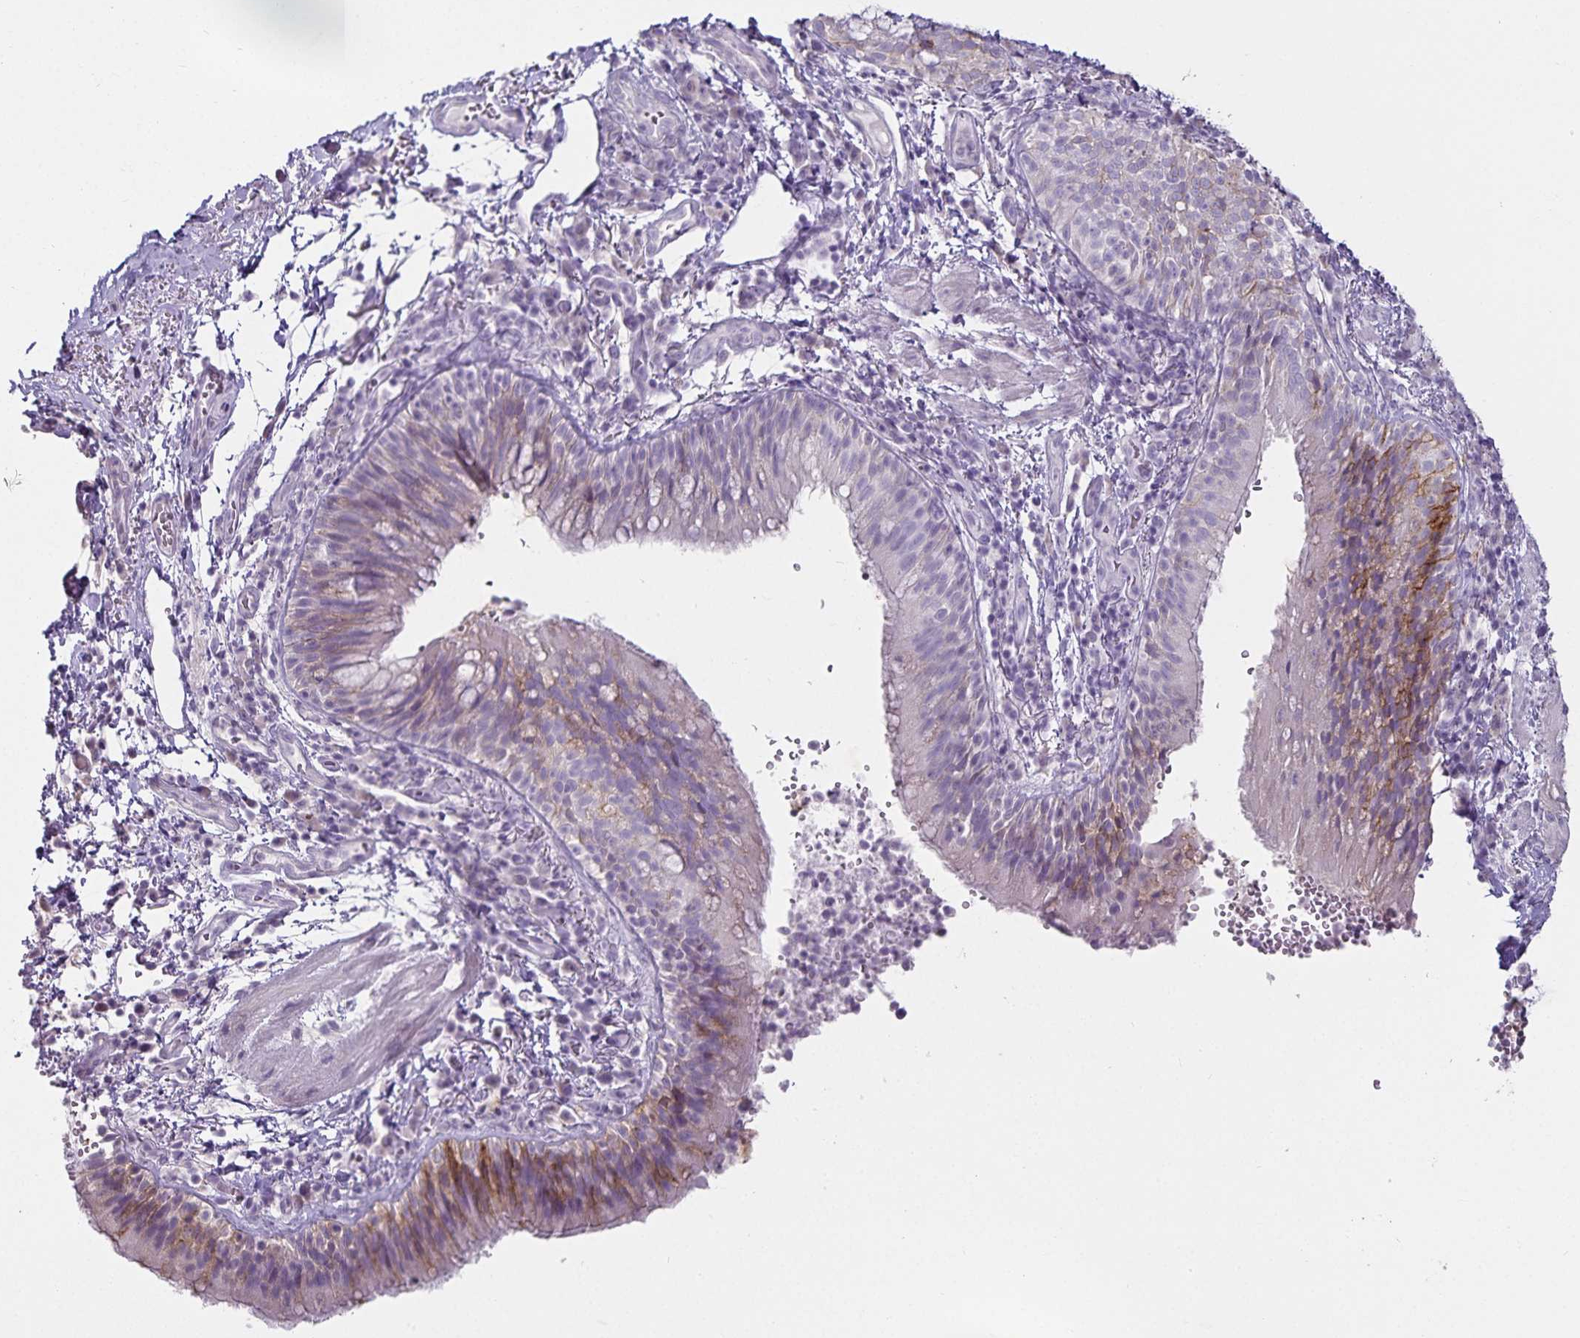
{"staining": {"intensity": "weak", "quantity": "<25%", "location": "cytoplasmic/membranous"}, "tissue": "bronchus", "cell_type": "Respiratory epithelial cells", "image_type": "normal", "snomed": [{"axis": "morphology", "description": "Normal tissue, NOS"}, {"axis": "topography", "description": "Lymph node"}, {"axis": "topography", "description": "Bronchus"}], "caption": "The histopathology image exhibits no significant expression in respiratory epithelial cells of bronchus. (IHC, brightfield microscopy, high magnification).", "gene": "CA12", "patient": {"sex": "male", "age": 56}}